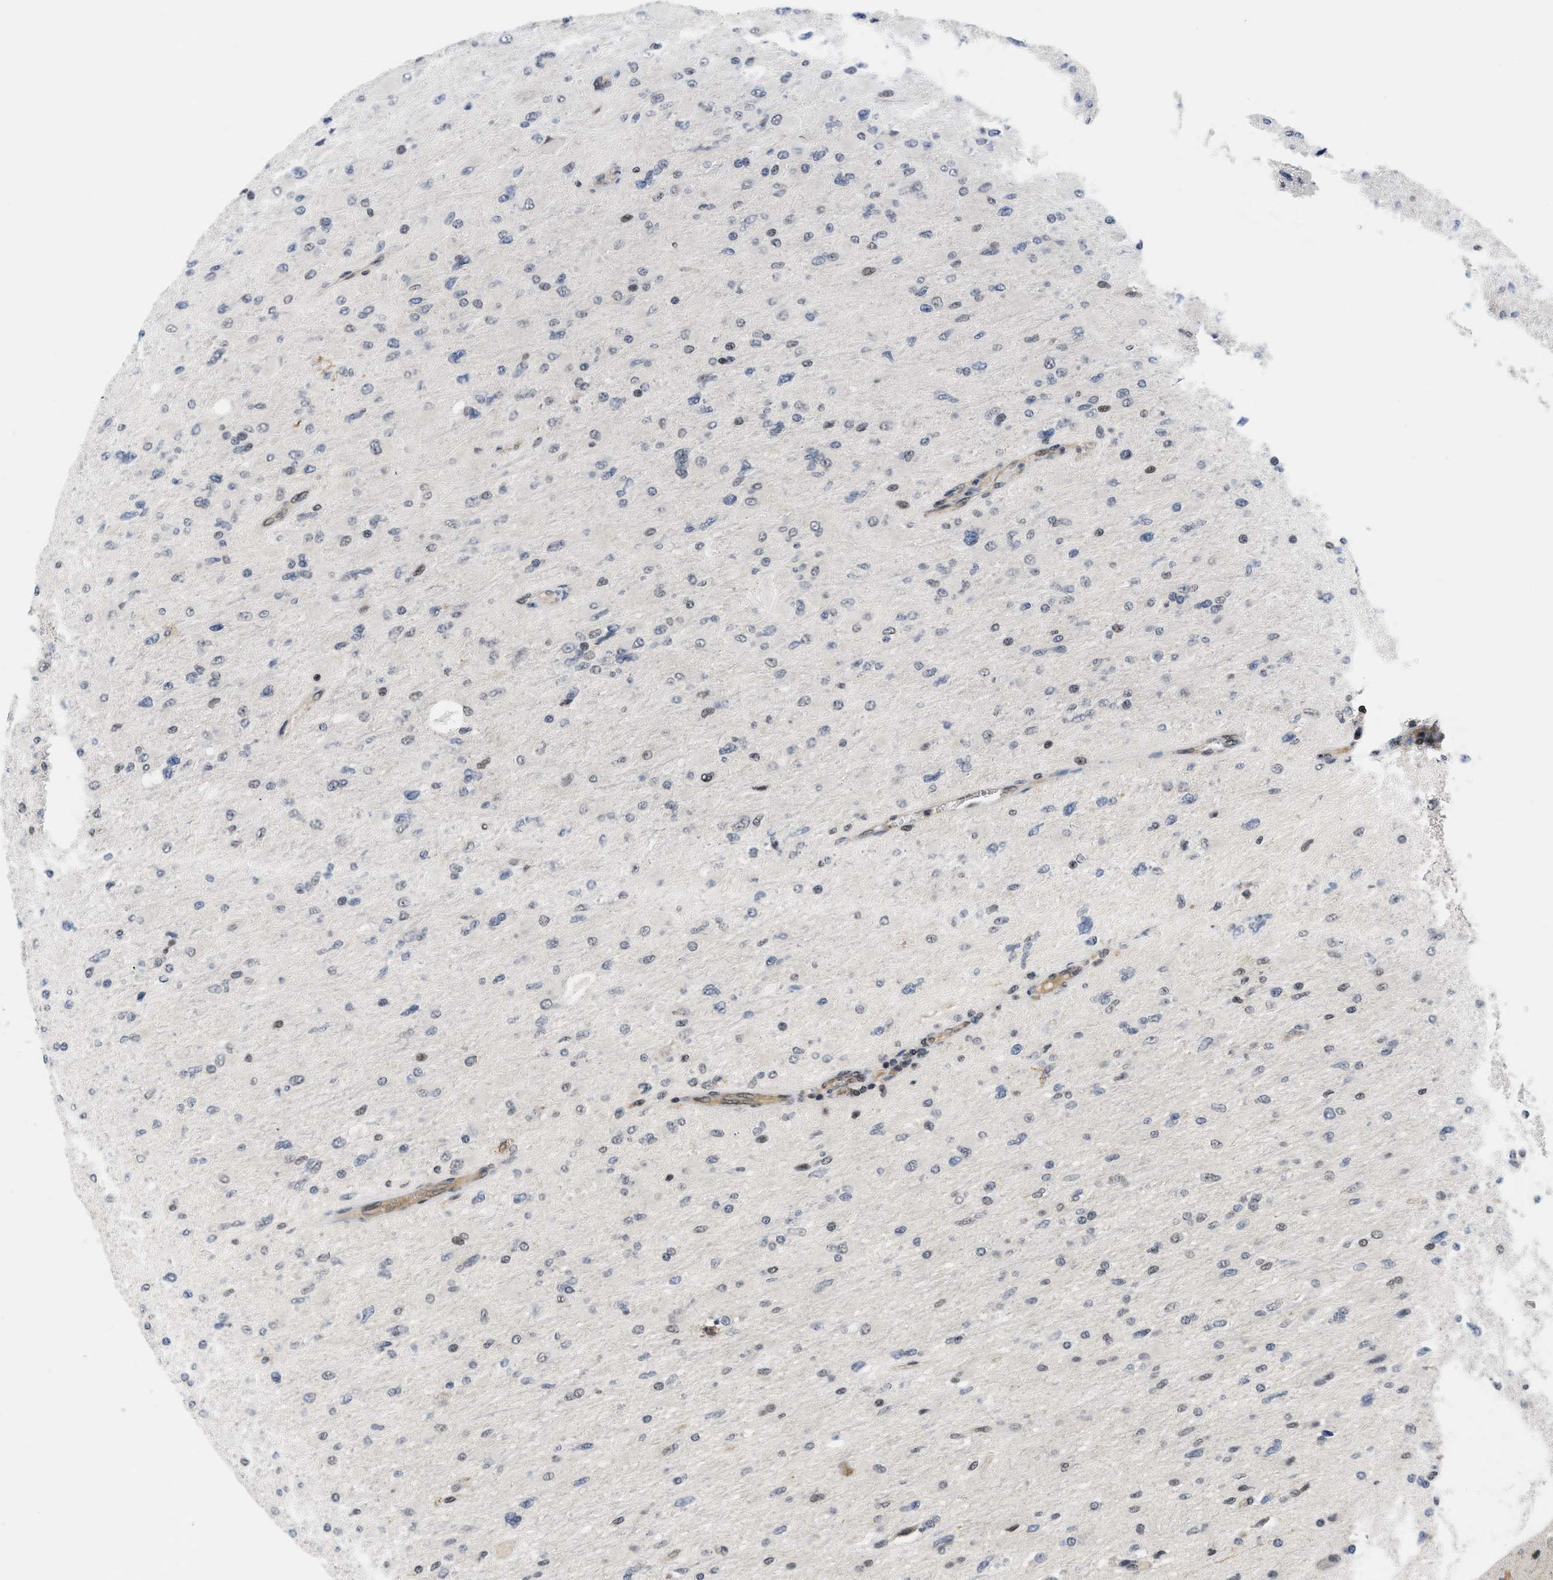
{"staining": {"intensity": "weak", "quantity": "<25%", "location": "nuclear"}, "tissue": "glioma", "cell_type": "Tumor cells", "image_type": "cancer", "snomed": [{"axis": "morphology", "description": "Glioma, malignant, High grade"}, {"axis": "topography", "description": "Cerebral cortex"}], "caption": "This is an immunohistochemistry photomicrograph of human malignant high-grade glioma. There is no staining in tumor cells.", "gene": "HIF1A", "patient": {"sex": "female", "age": 36}}